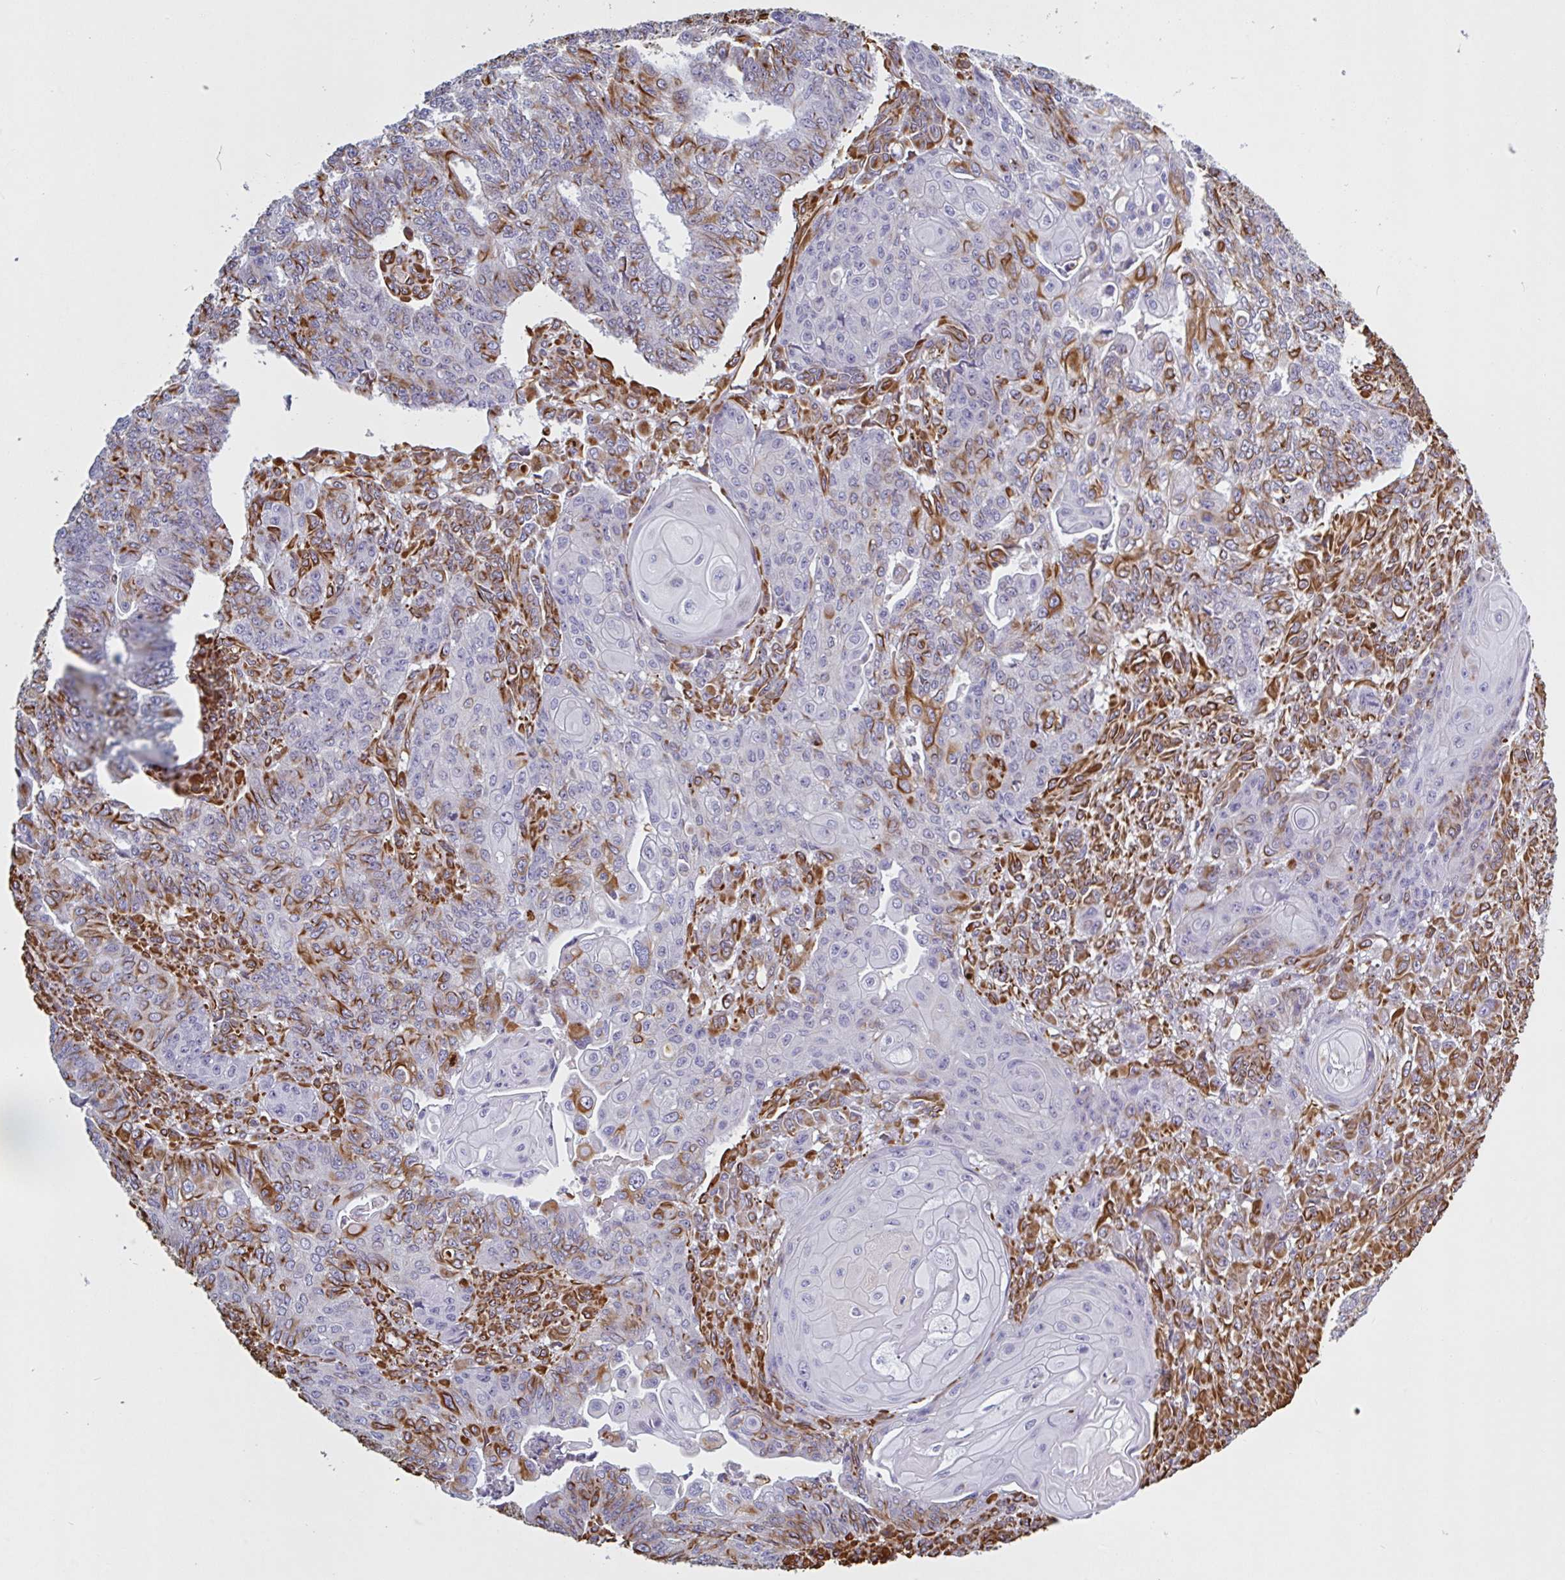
{"staining": {"intensity": "moderate", "quantity": "<25%", "location": "cytoplasmic/membranous"}, "tissue": "endometrial cancer", "cell_type": "Tumor cells", "image_type": "cancer", "snomed": [{"axis": "morphology", "description": "Adenocarcinoma, NOS"}, {"axis": "topography", "description": "Endometrium"}], "caption": "There is low levels of moderate cytoplasmic/membranous expression in tumor cells of adenocarcinoma (endometrial), as demonstrated by immunohistochemical staining (brown color).", "gene": "PPFIA1", "patient": {"sex": "female", "age": 32}}